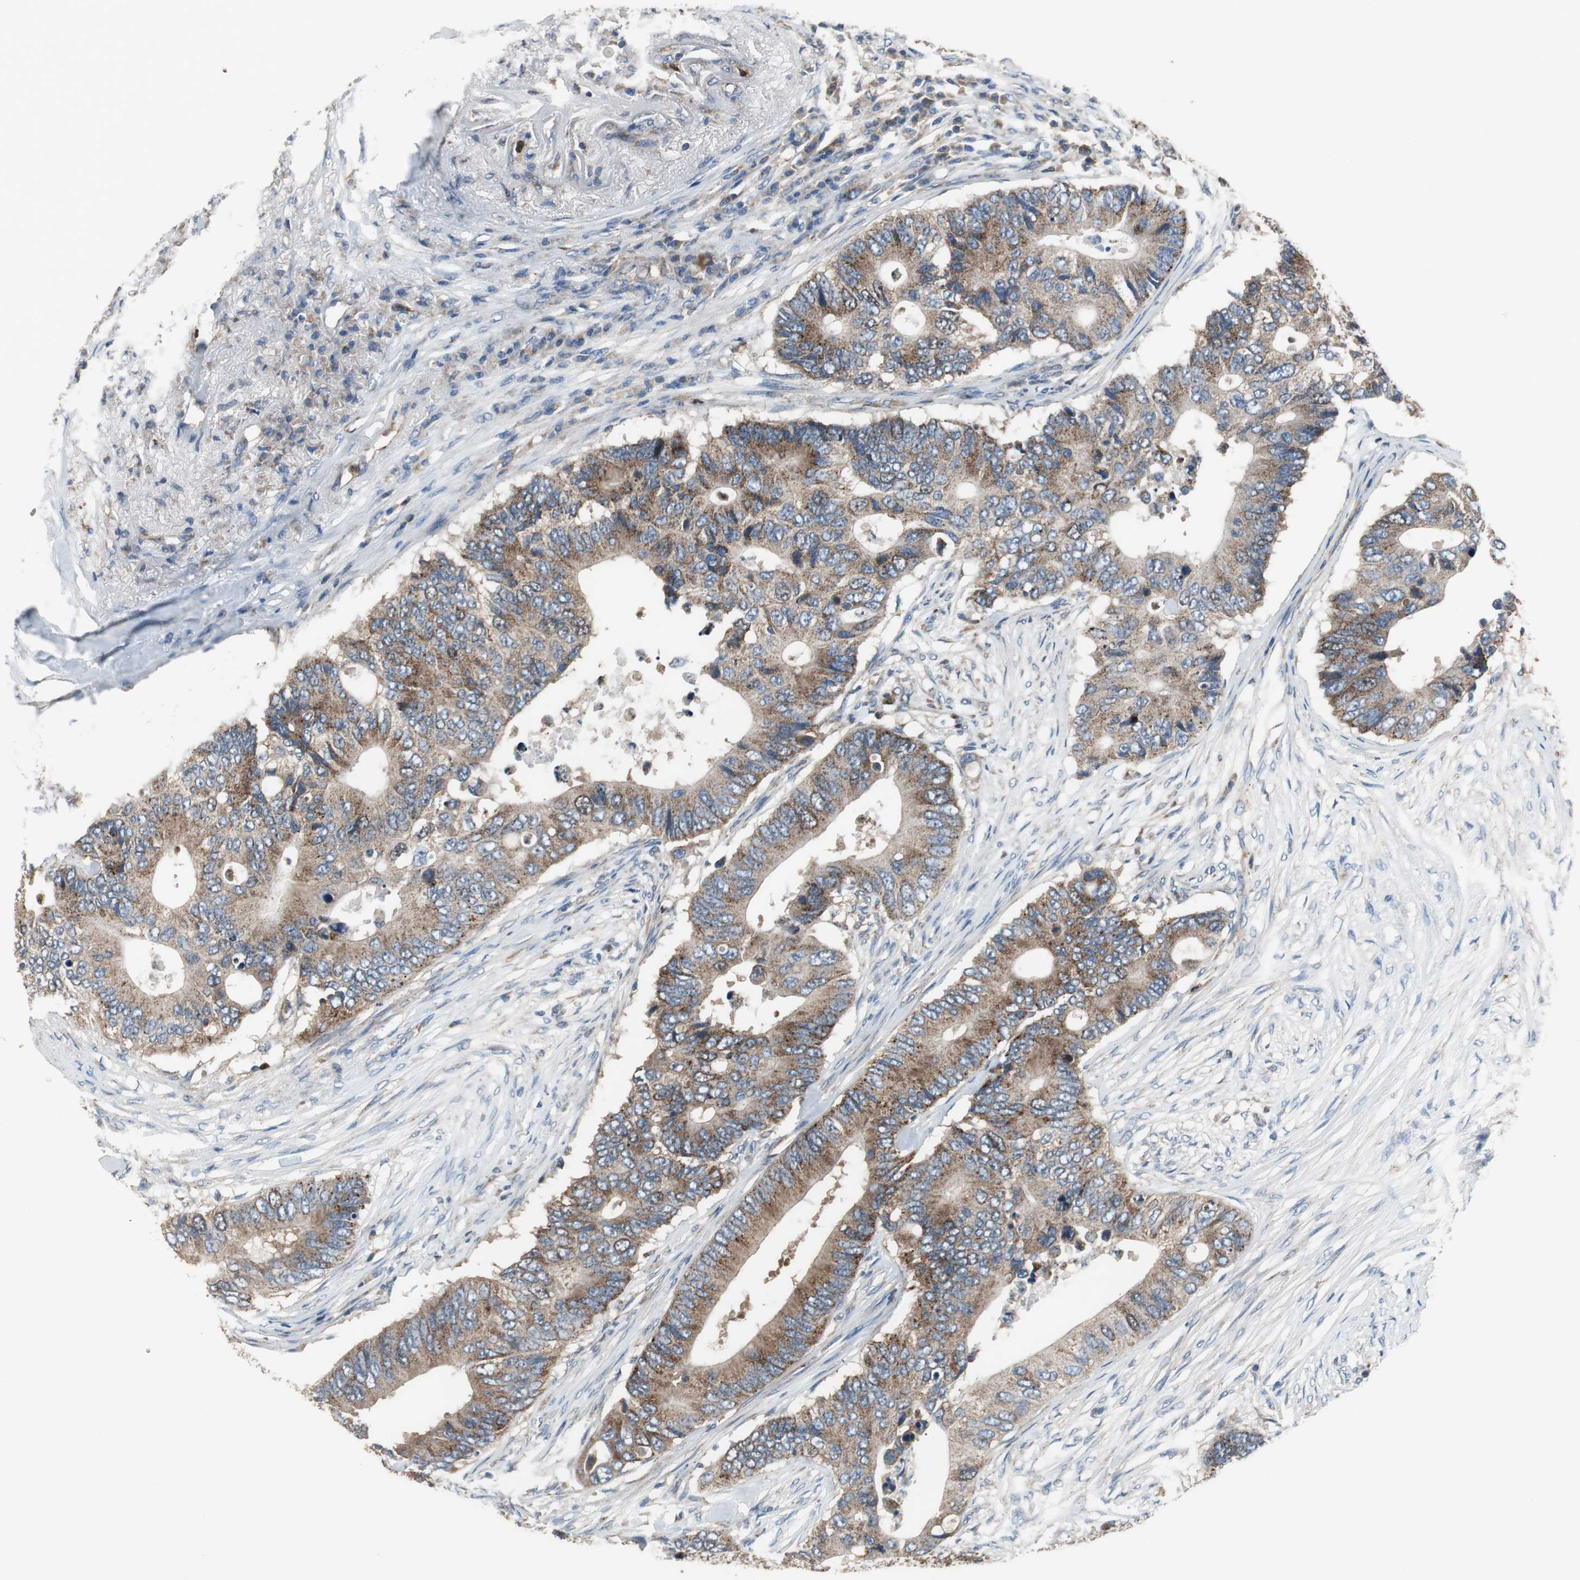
{"staining": {"intensity": "moderate", "quantity": ">75%", "location": "cytoplasmic/membranous"}, "tissue": "colorectal cancer", "cell_type": "Tumor cells", "image_type": "cancer", "snomed": [{"axis": "morphology", "description": "Adenocarcinoma, NOS"}, {"axis": "topography", "description": "Colon"}], "caption": "There is medium levels of moderate cytoplasmic/membranous staining in tumor cells of colorectal adenocarcinoma, as demonstrated by immunohistochemical staining (brown color).", "gene": "PI4KB", "patient": {"sex": "male", "age": 71}}